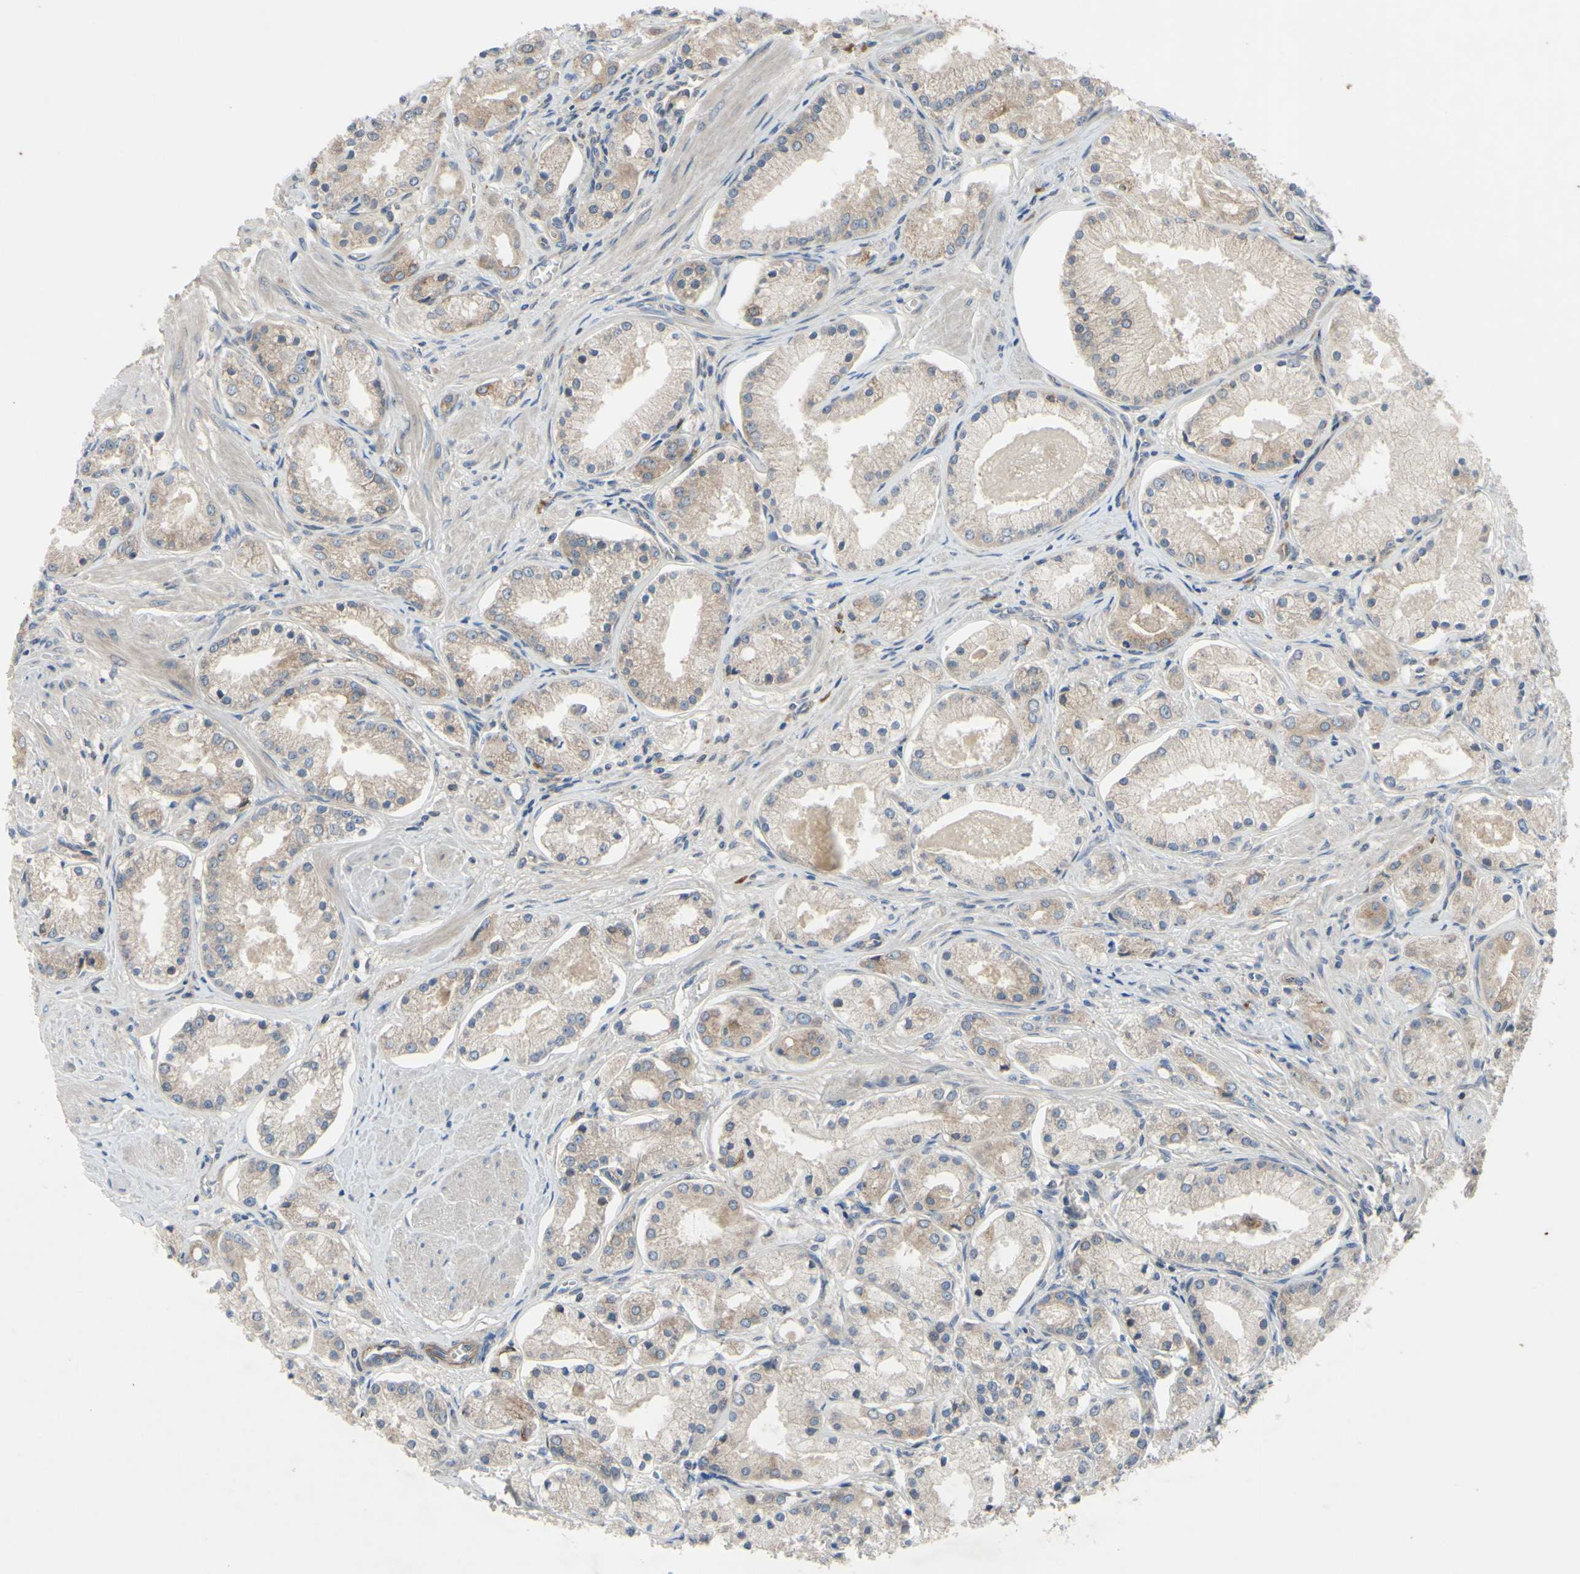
{"staining": {"intensity": "weak", "quantity": "25%-75%", "location": "cytoplasmic/membranous"}, "tissue": "prostate cancer", "cell_type": "Tumor cells", "image_type": "cancer", "snomed": [{"axis": "morphology", "description": "Adenocarcinoma, High grade"}, {"axis": "topography", "description": "Prostate"}], "caption": "A micrograph showing weak cytoplasmic/membranous expression in approximately 25%-75% of tumor cells in prostate cancer (high-grade adenocarcinoma), as visualized by brown immunohistochemical staining.", "gene": "XIAP", "patient": {"sex": "male", "age": 66}}